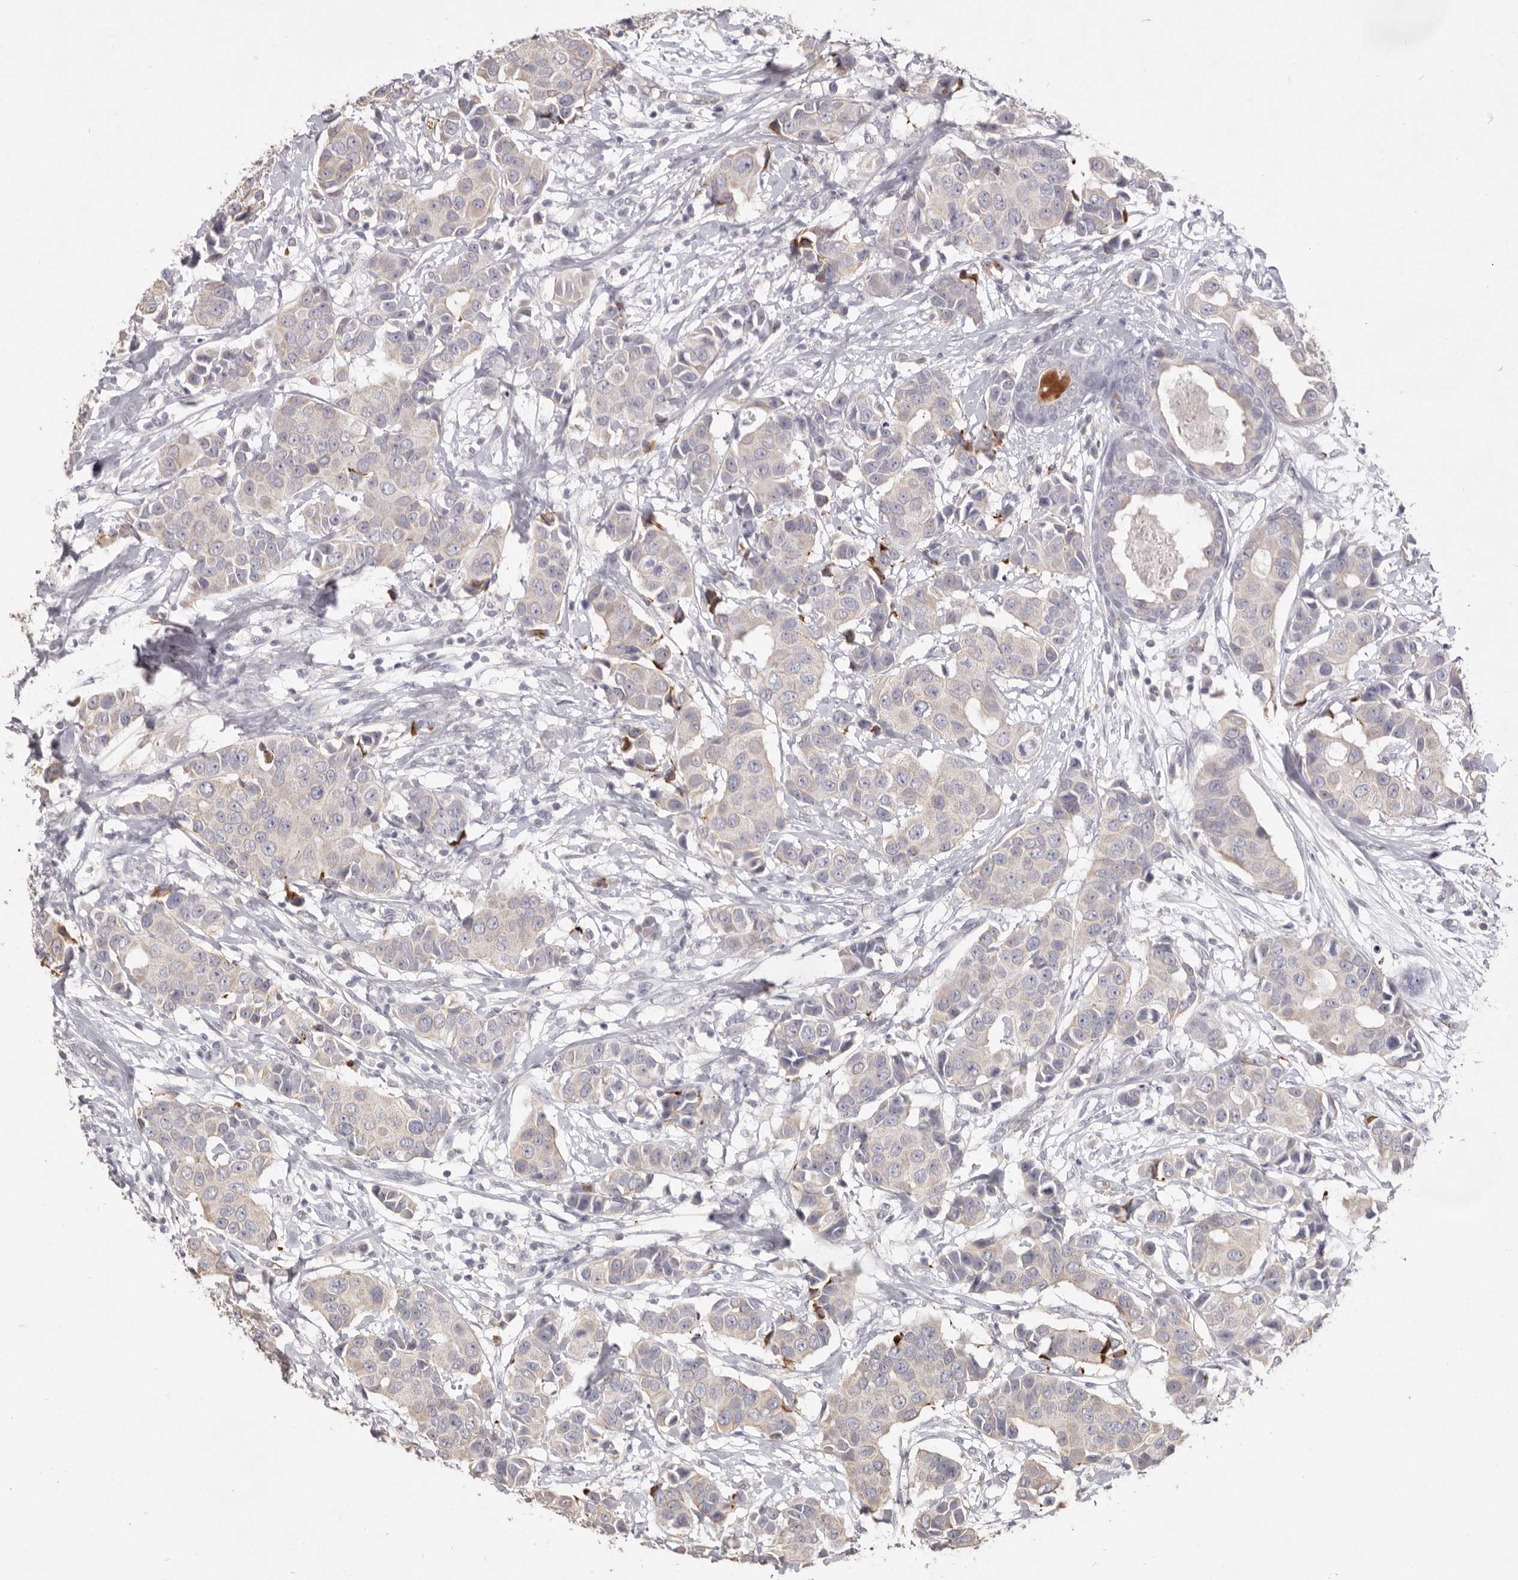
{"staining": {"intensity": "negative", "quantity": "none", "location": "none"}, "tissue": "breast cancer", "cell_type": "Tumor cells", "image_type": "cancer", "snomed": [{"axis": "morphology", "description": "Normal tissue, NOS"}, {"axis": "morphology", "description": "Duct carcinoma"}, {"axis": "topography", "description": "Breast"}], "caption": "Tumor cells show no significant expression in breast cancer. (Brightfield microscopy of DAB IHC at high magnification).", "gene": "ZYG11B", "patient": {"sex": "female", "age": 39}}